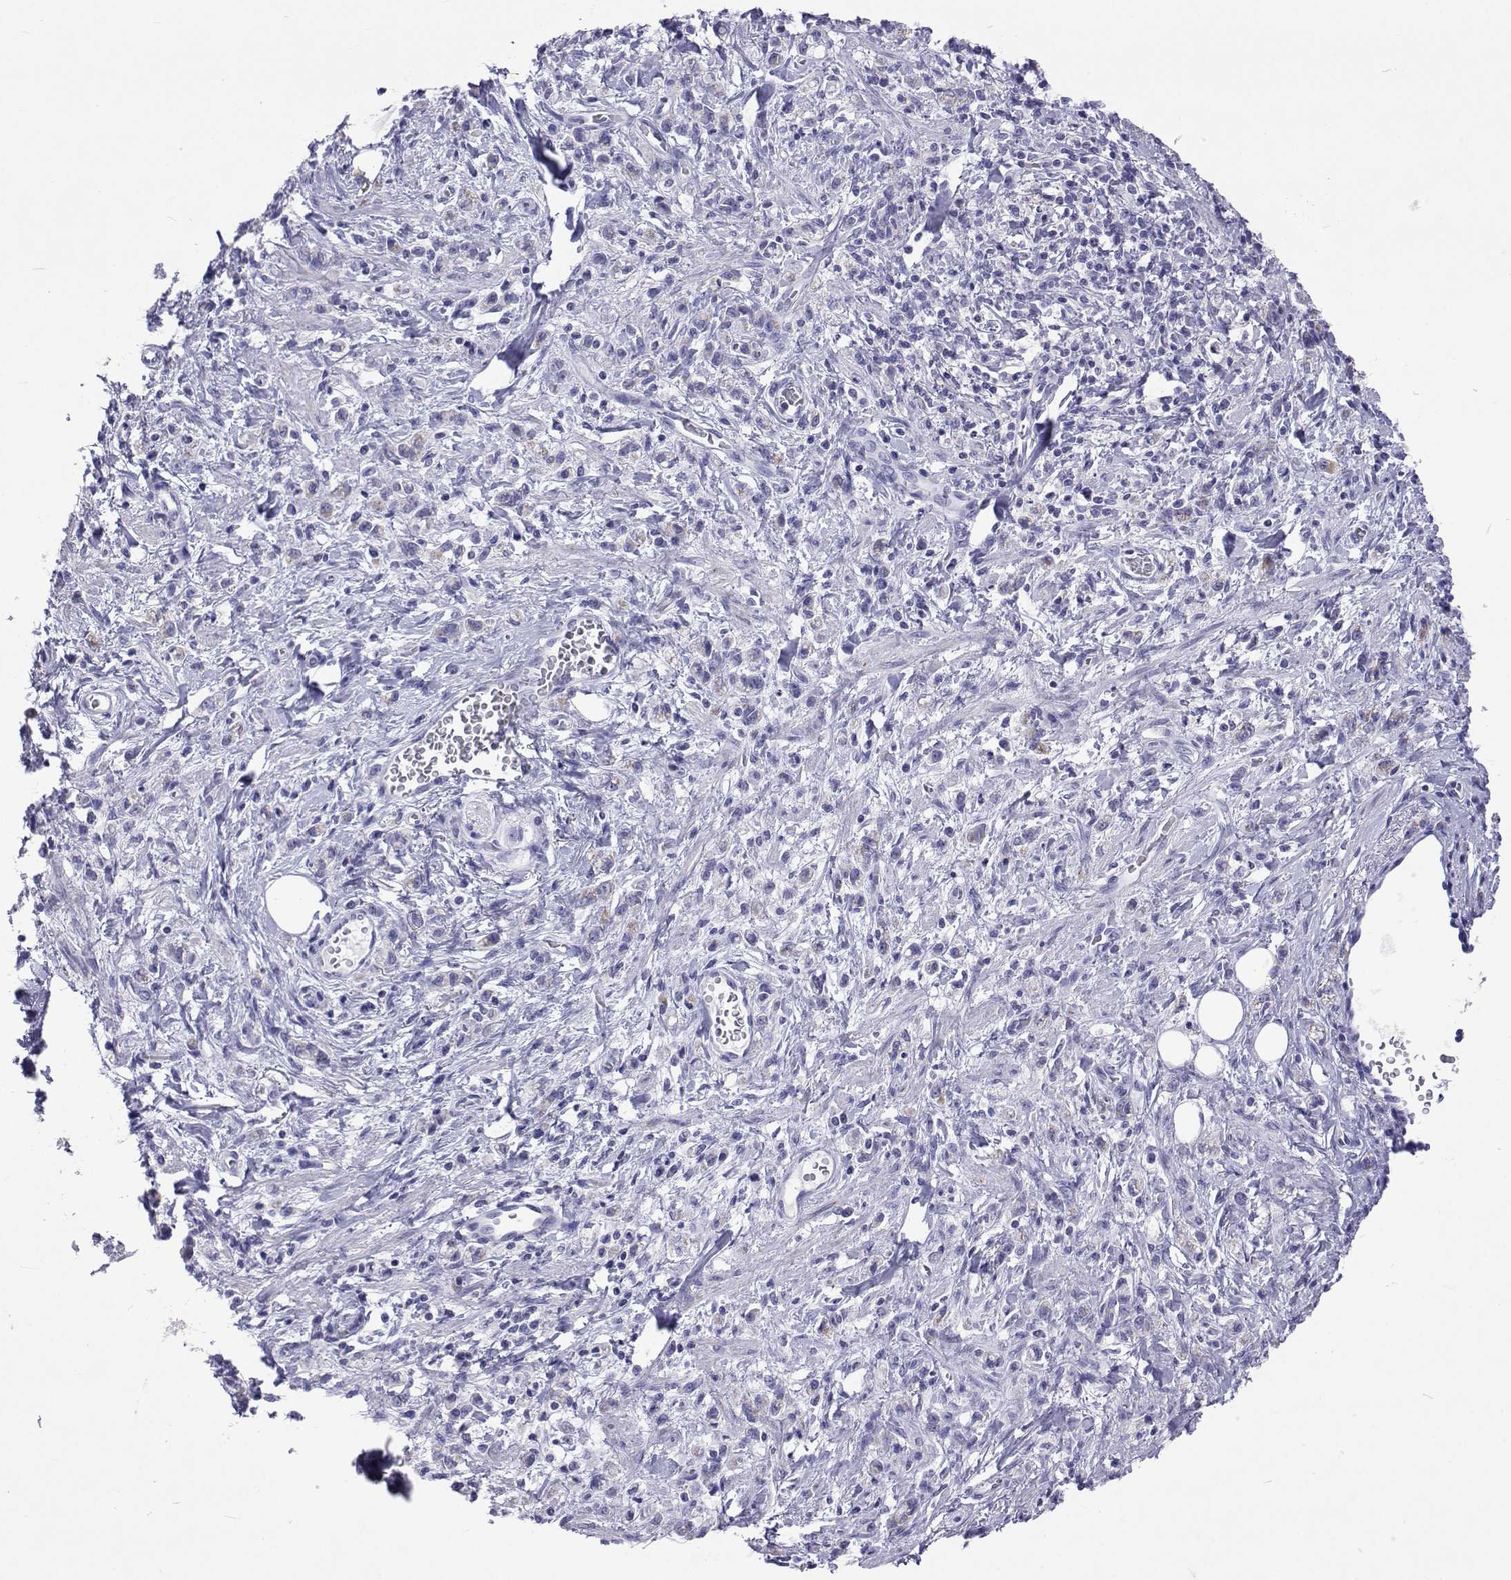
{"staining": {"intensity": "negative", "quantity": "none", "location": "none"}, "tissue": "stomach cancer", "cell_type": "Tumor cells", "image_type": "cancer", "snomed": [{"axis": "morphology", "description": "Adenocarcinoma, NOS"}, {"axis": "topography", "description": "Stomach"}], "caption": "The IHC histopathology image has no significant staining in tumor cells of adenocarcinoma (stomach) tissue.", "gene": "UMODL1", "patient": {"sex": "male", "age": 77}}